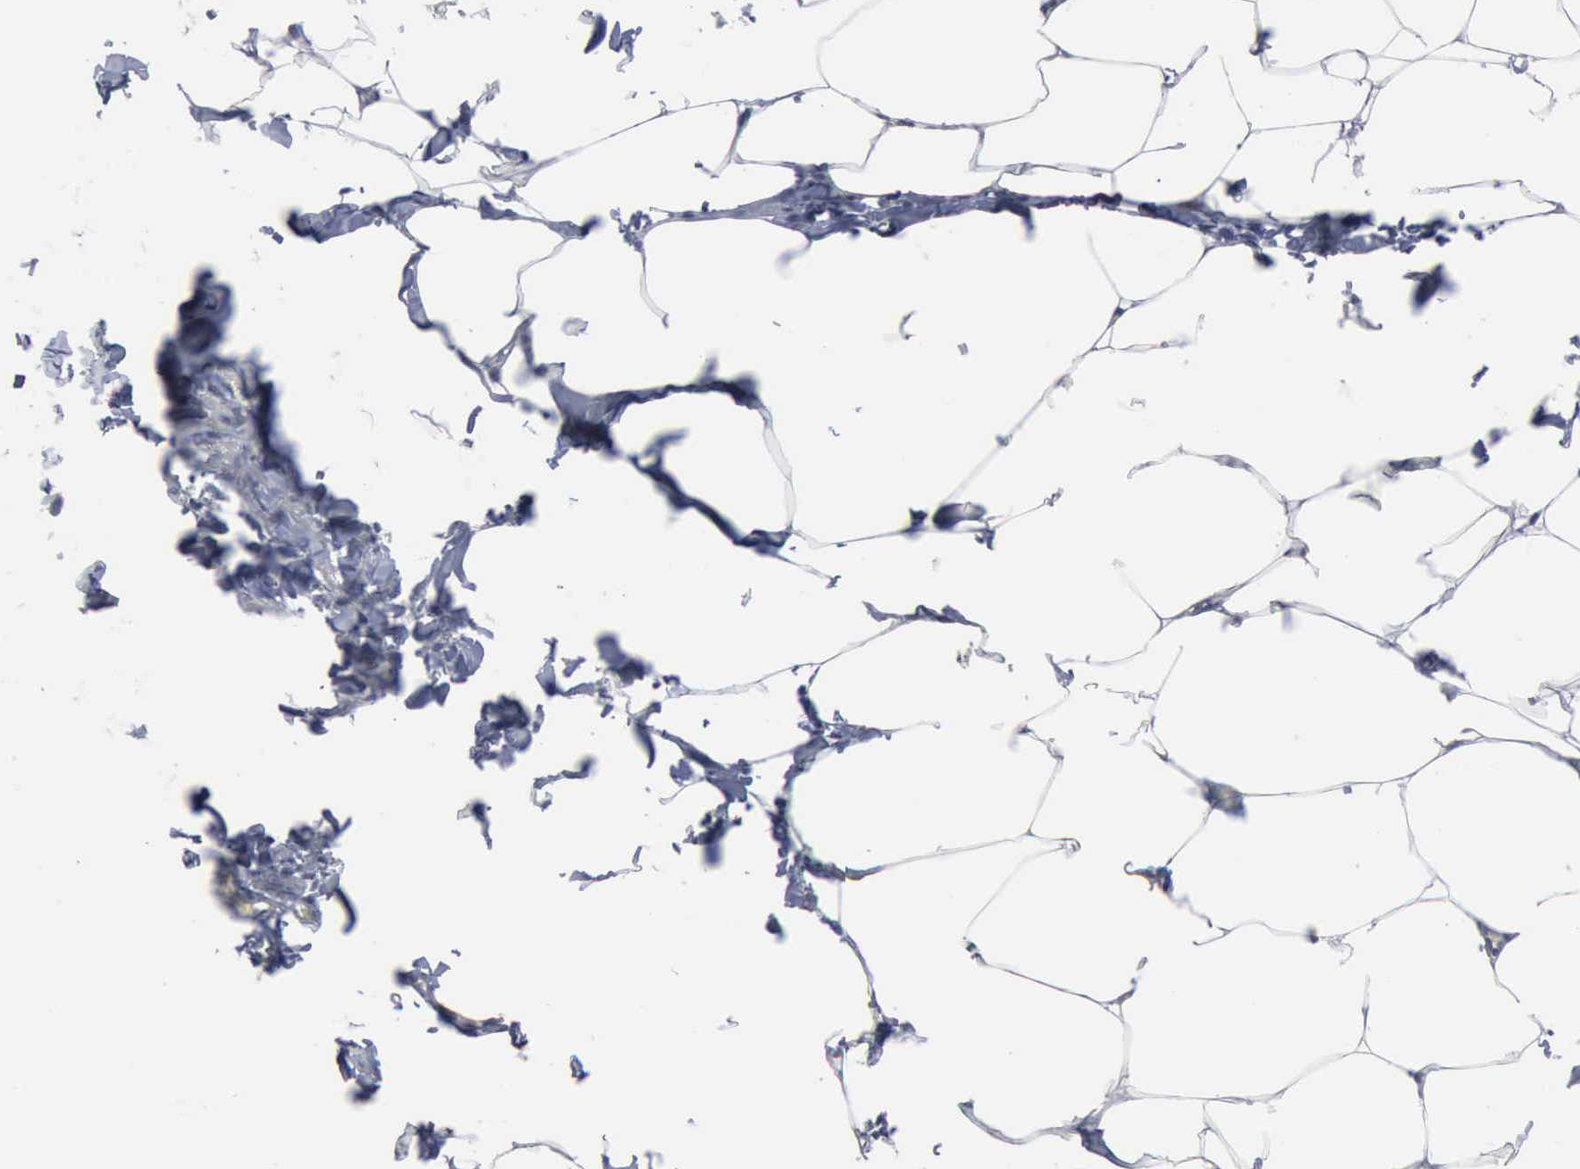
{"staining": {"intensity": "negative", "quantity": "none", "location": "none"}, "tissue": "adipose tissue", "cell_type": "Adipocytes", "image_type": "normal", "snomed": [{"axis": "morphology", "description": "Normal tissue, NOS"}, {"axis": "topography", "description": "Vascular tissue"}], "caption": "High magnification brightfield microscopy of normal adipose tissue stained with DAB (3,3'-diaminobenzidine) (brown) and counterstained with hematoxylin (blue): adipocytes show no significant positivity. (Brightfield microscopy of DAB (3,3'-diaminobenzidine) immunohistochemistry at high magnification).", "gene": "MCM5", "patient": {"sex": "male", "age": 41}}